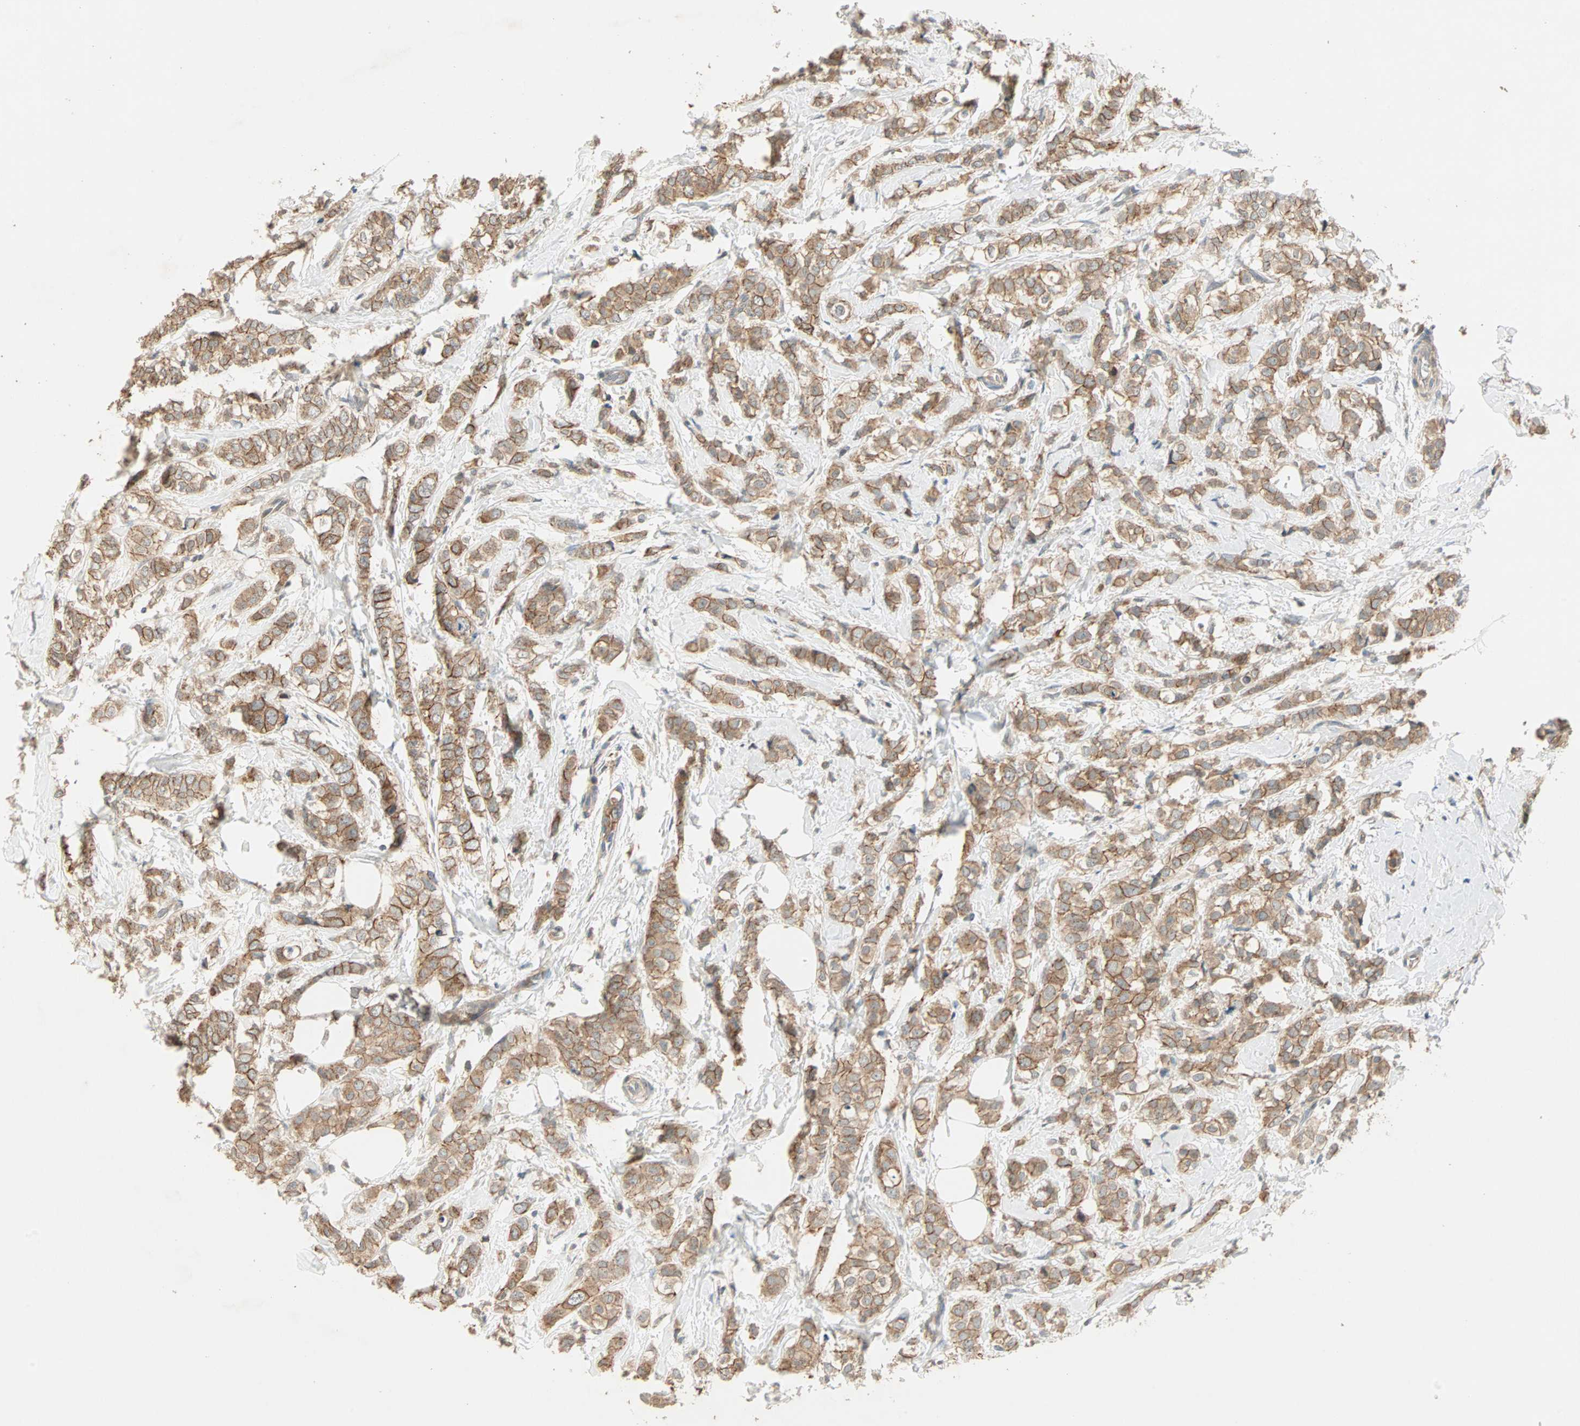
{"staining": {"intensity": "moderate", "quantity": ">75%", "location": "cytoplasmic/membranous"}, "tissue": "breast cancer", "cell_type": "Tumor cells", "image_type": "cancer", "snomed": [{"axis": "morphology", "description": "Lobular carcinoma"}, {"axis": "topography", "description": "Breast"}], "caption": "This photomicrograph shows immunohistochemistry staining of breast cancer (lobular carcinoma), with medium moderate cytoplasmic/membranous expression in approximately >75% of tumor cells.", "gene": "TTF2", "patient": {"sex": "female", "age": 60}}